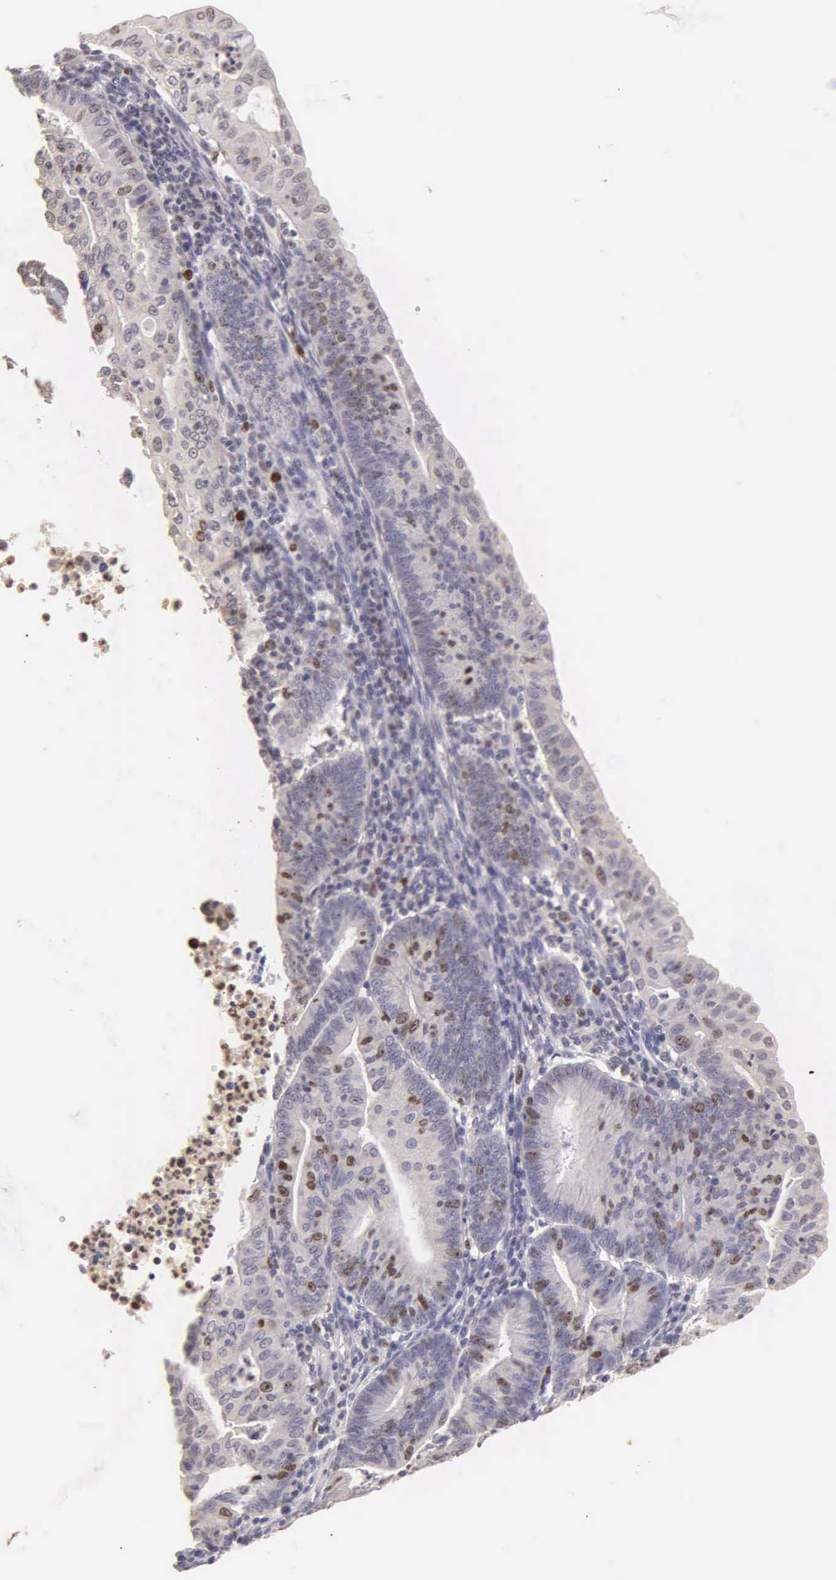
{"staining": {"intensity": "moderate", "quantity": "25%-75%", "location": "nuclear"}, "tissue": "endometrial cancer", "cell_type": "Tumor cells", "image_type": "cancer", "snomed": [{"axis": "morphology", "description": "Adenocarcinoma, NOS"}, {"axis": "topography", "description": "Endometrium"}], "caption": "Human endometrial adenocarcinoma stained with a protein marker exhibits moderate staining in tumor cells.", "gene": "MKI67", "patient": {"sex": "female", "age": 60}}